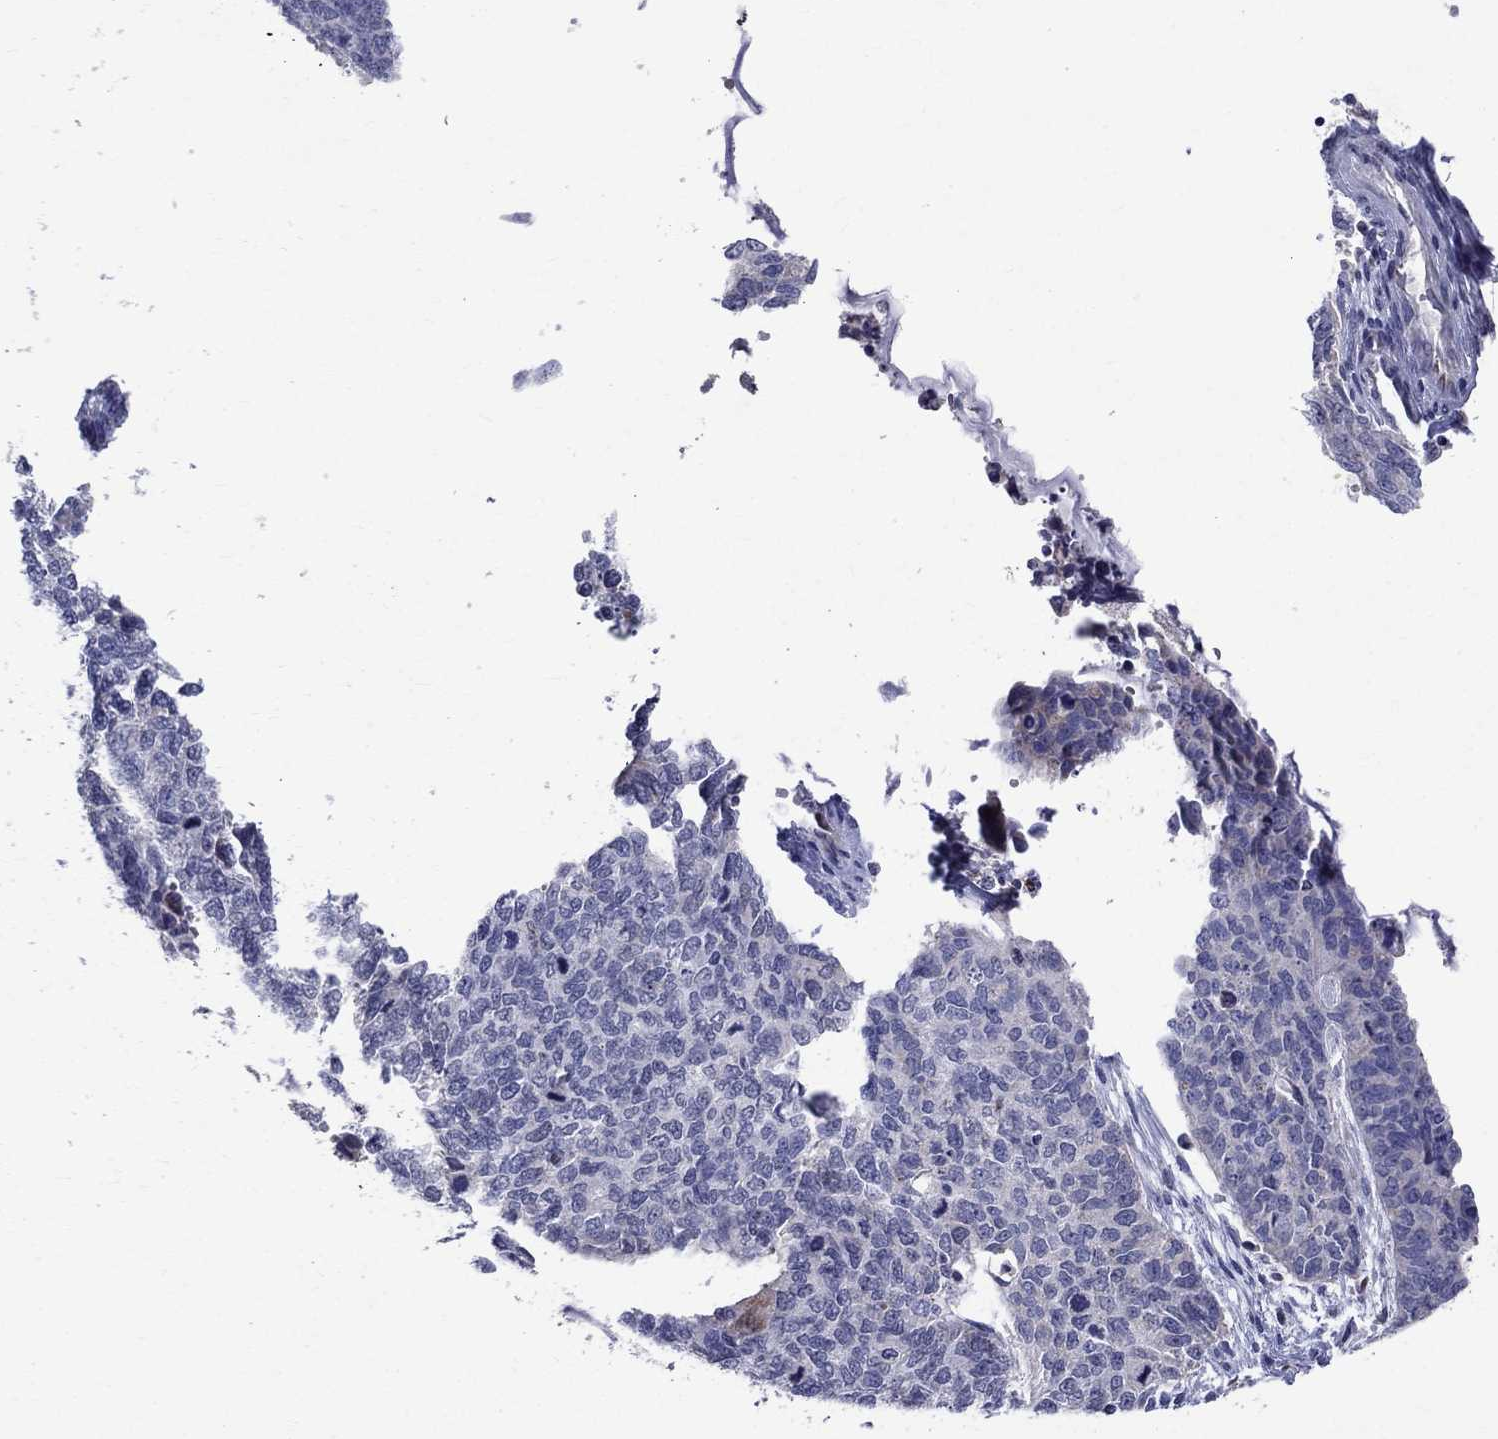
{"staining": {"intensity": "negative", "quantity": "none", "location": "none"}, "tissue": "cervical cancer", "cell_type": "Tumor cells", "image_type": "cancer", "snomed": [{"axis": "morphology", "description": "Squamous cell carcinoma, NOS"}, {"axis": "topography", "description": "Cervix"}], "caption": "Immunohistochemistry (IHC) micrograph of neoplastic tissue: human squamous cell carcinoma (cervical) stained with DAB (3,3'-diaminobenzidine) reveals no significant protein positivity in tumor cells.", "gene": "SLC4A10", "patient": {"sex": "female", "age": 63}}